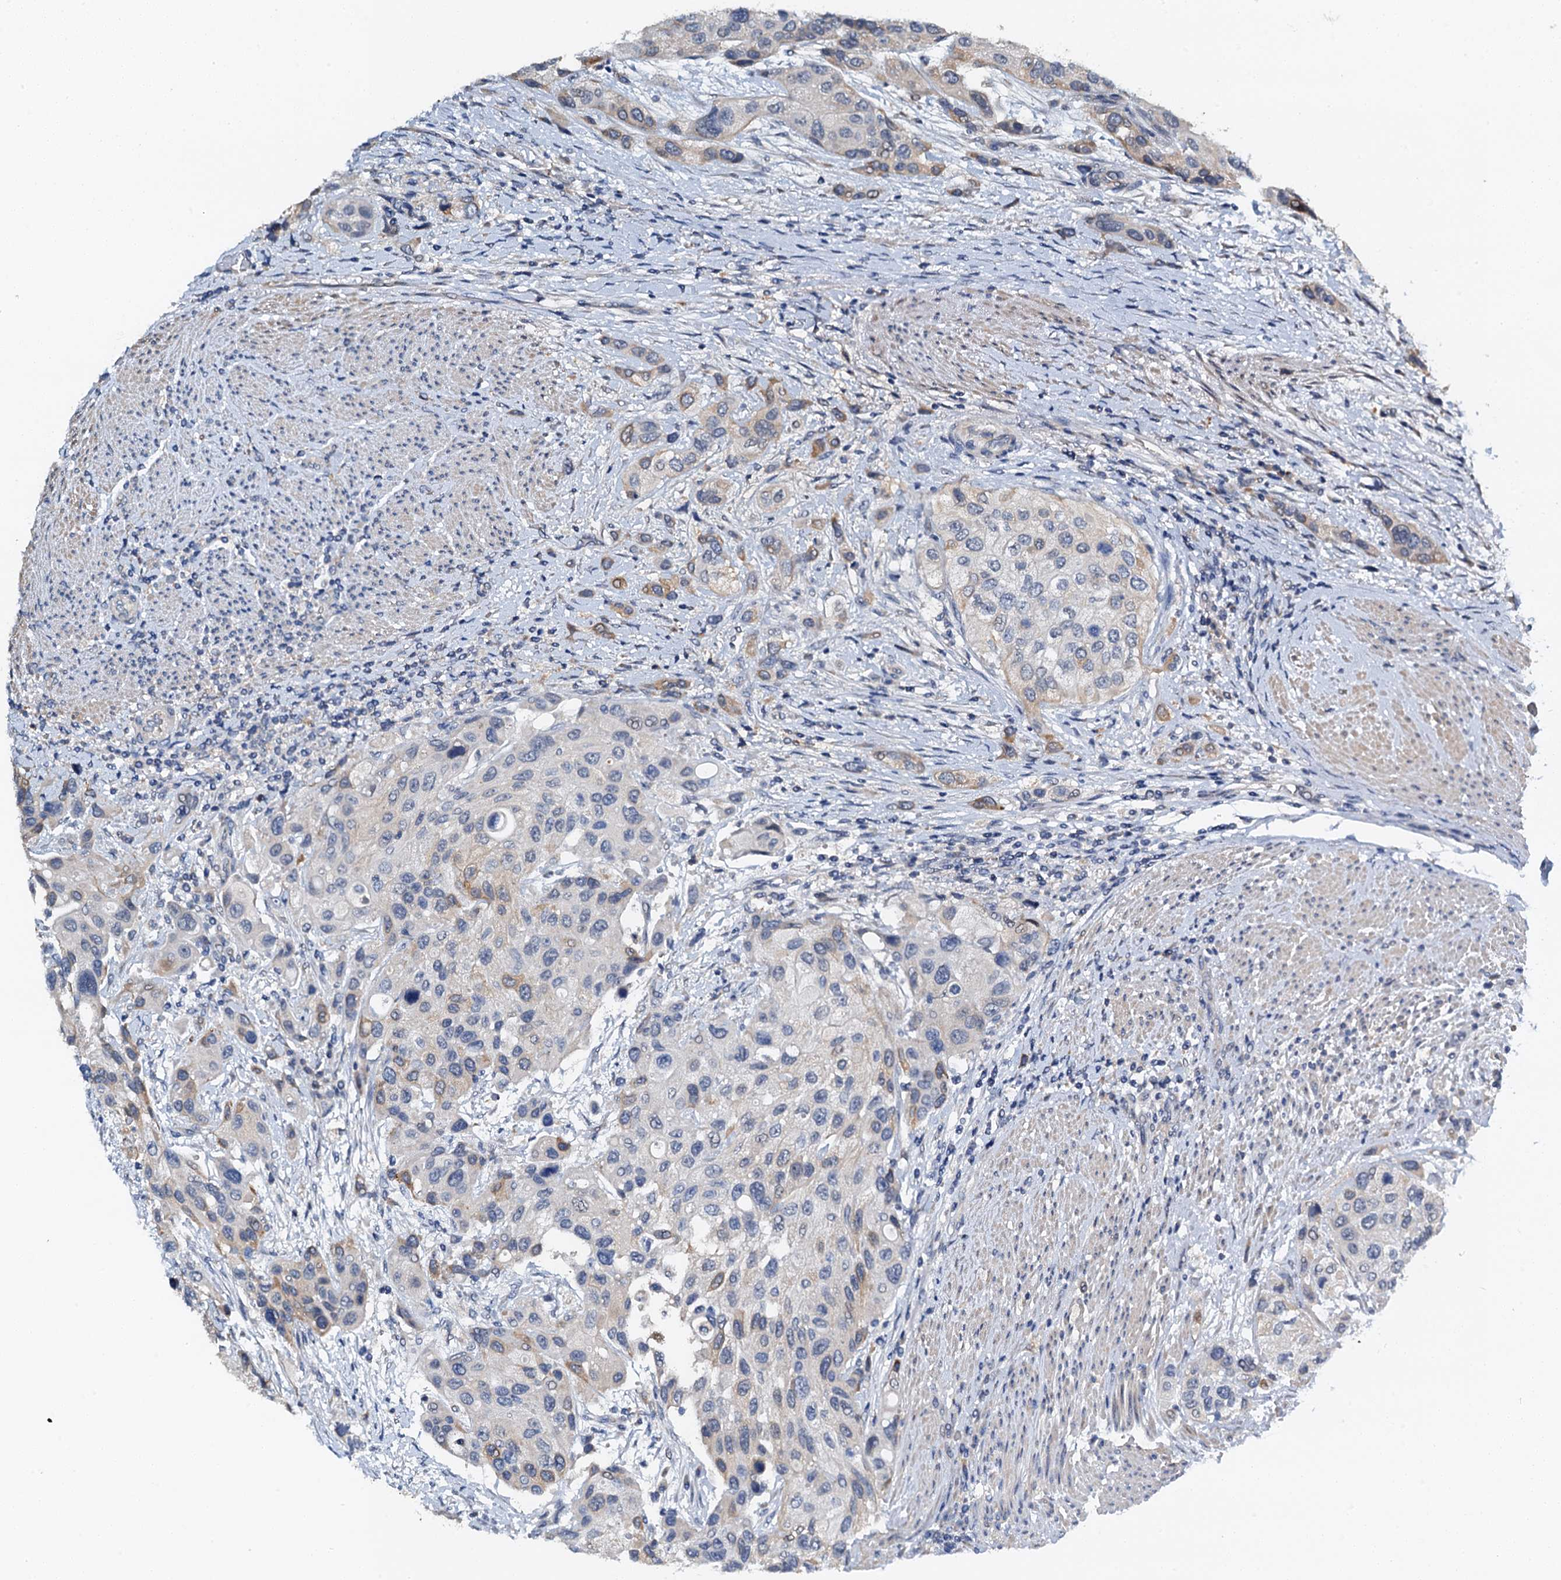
{"staining": {"intensity": "negative", "quantity": "none", "location": "none"}, "tissue": "urothelial cancer", "cell_type": "Tumor cells", "image_type": "cancer", "snomed": [{"axis": "morphology", "description": "Normal tissue, NOS"}, {"axis": "morphology", "description": "Urothelial carcinoma, High grade"}, {"axis": "topography", "description": "Vascular tissue"}, {"axis": "topography", "description": "Urinary bladder"}], "caption": "This image is of high-grade urothelial carcinoma stained with immunohistochemistry to label a protein in brown with the nuclei are counter-stained blue. There is no staining in tumor cells. (DAB (3,3'-diaminobenzidine) immunohistochemistry (IHC) visualized using brightfield microscopy, high magnification).", "gene": "ZNF606", "patient": {"sex": "female", "age": 56}}